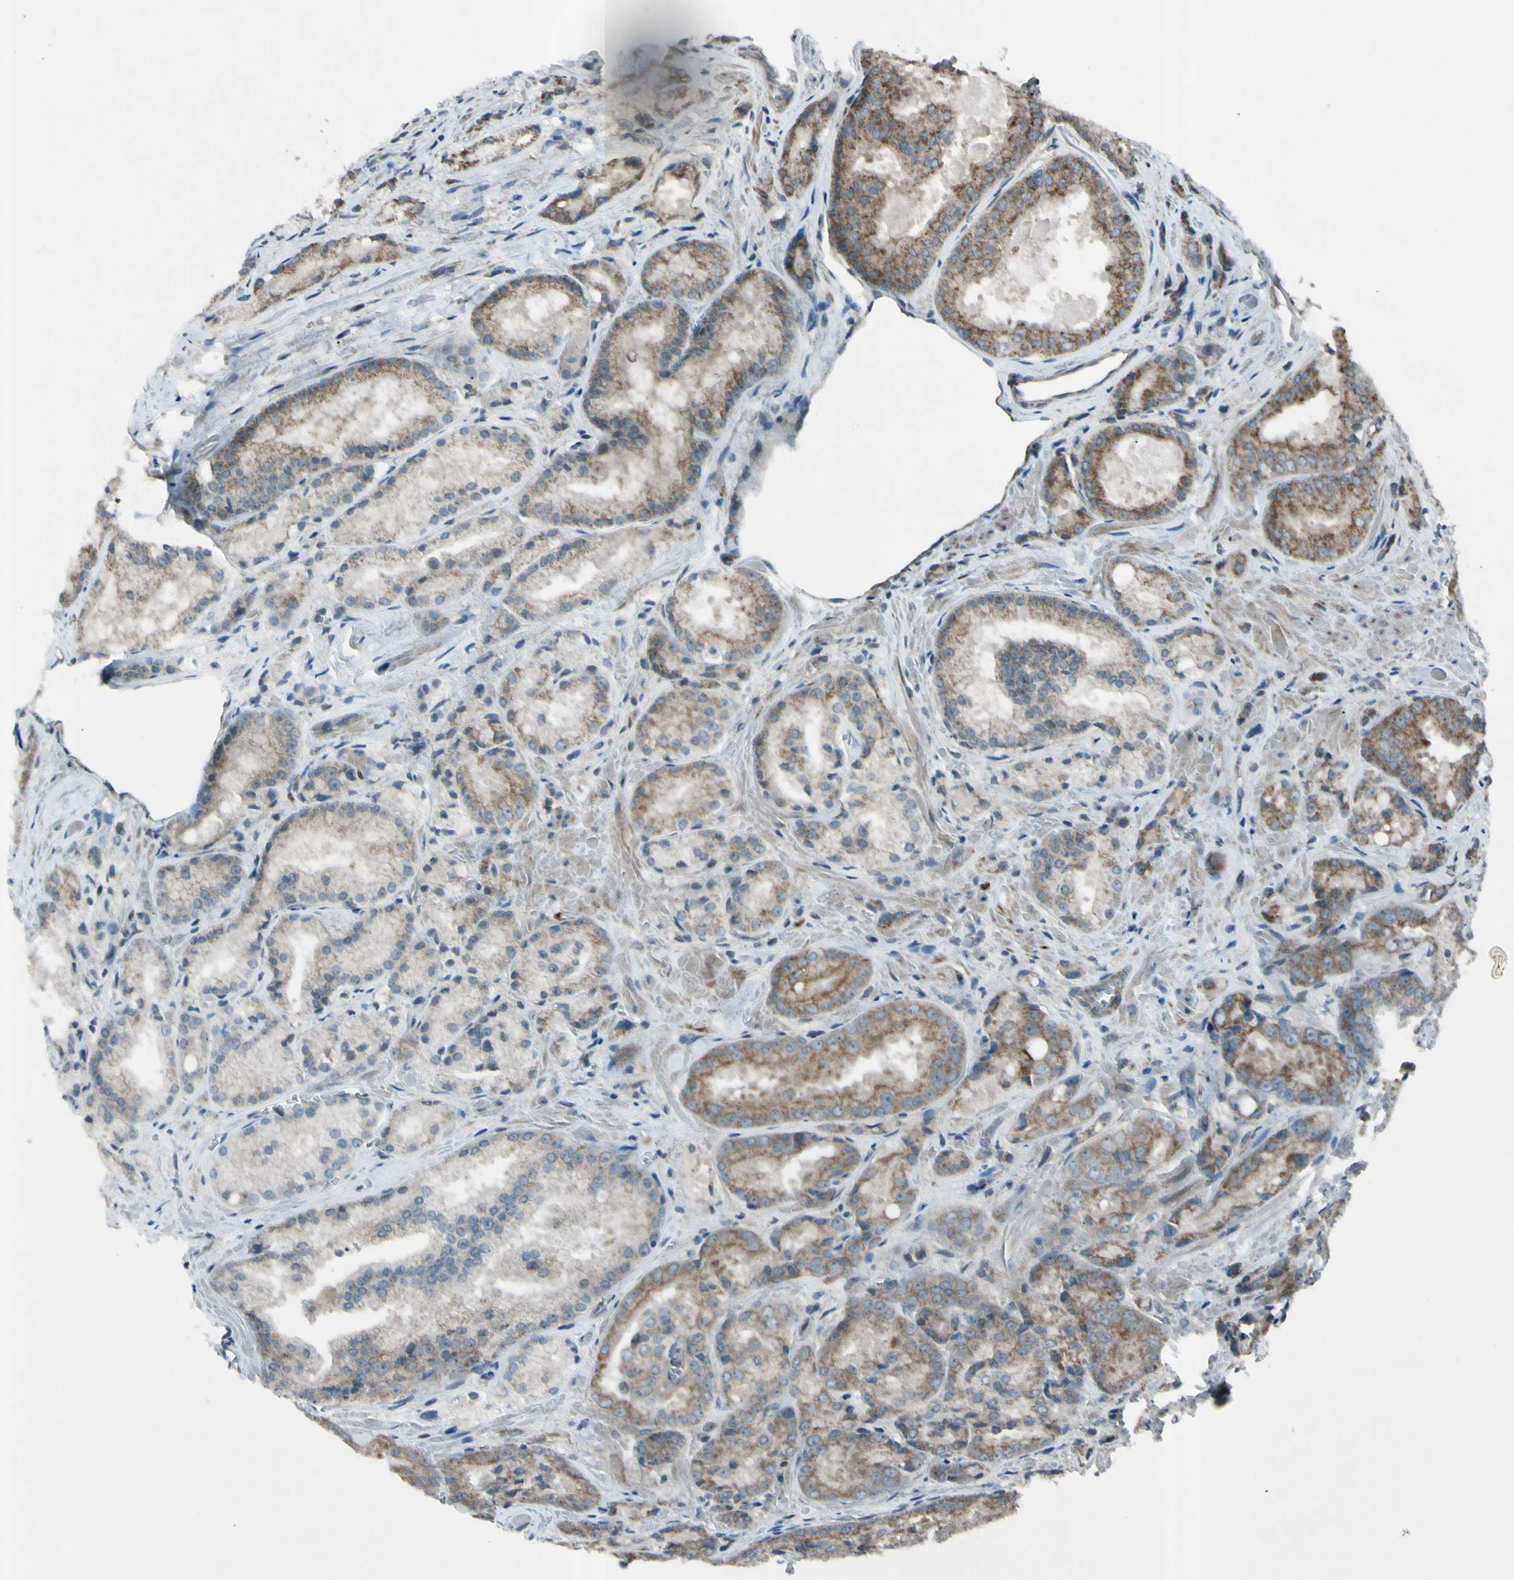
{"staining": {"intensity": "moderate", "quantity": "25%-75%", "location": "cytoplasmic/membranous"}, "tissue": "prostate cancer", "cell_type": "Tumor cells", "image_type": "cancer", "snomed": [{"axis": "morphology", "description": "Adenocarcinoma, Low grade"}, {"axis": "topography", "description": "Prostate"}], "caption": "The immunohistochemical stain shows moderate cytoplasmic/membranous expression in tumor cells of prostate low-grade adenocarcinoma tissue.", "gene": "ACOT8", "patient": {"sex": "male", "age": 64}}